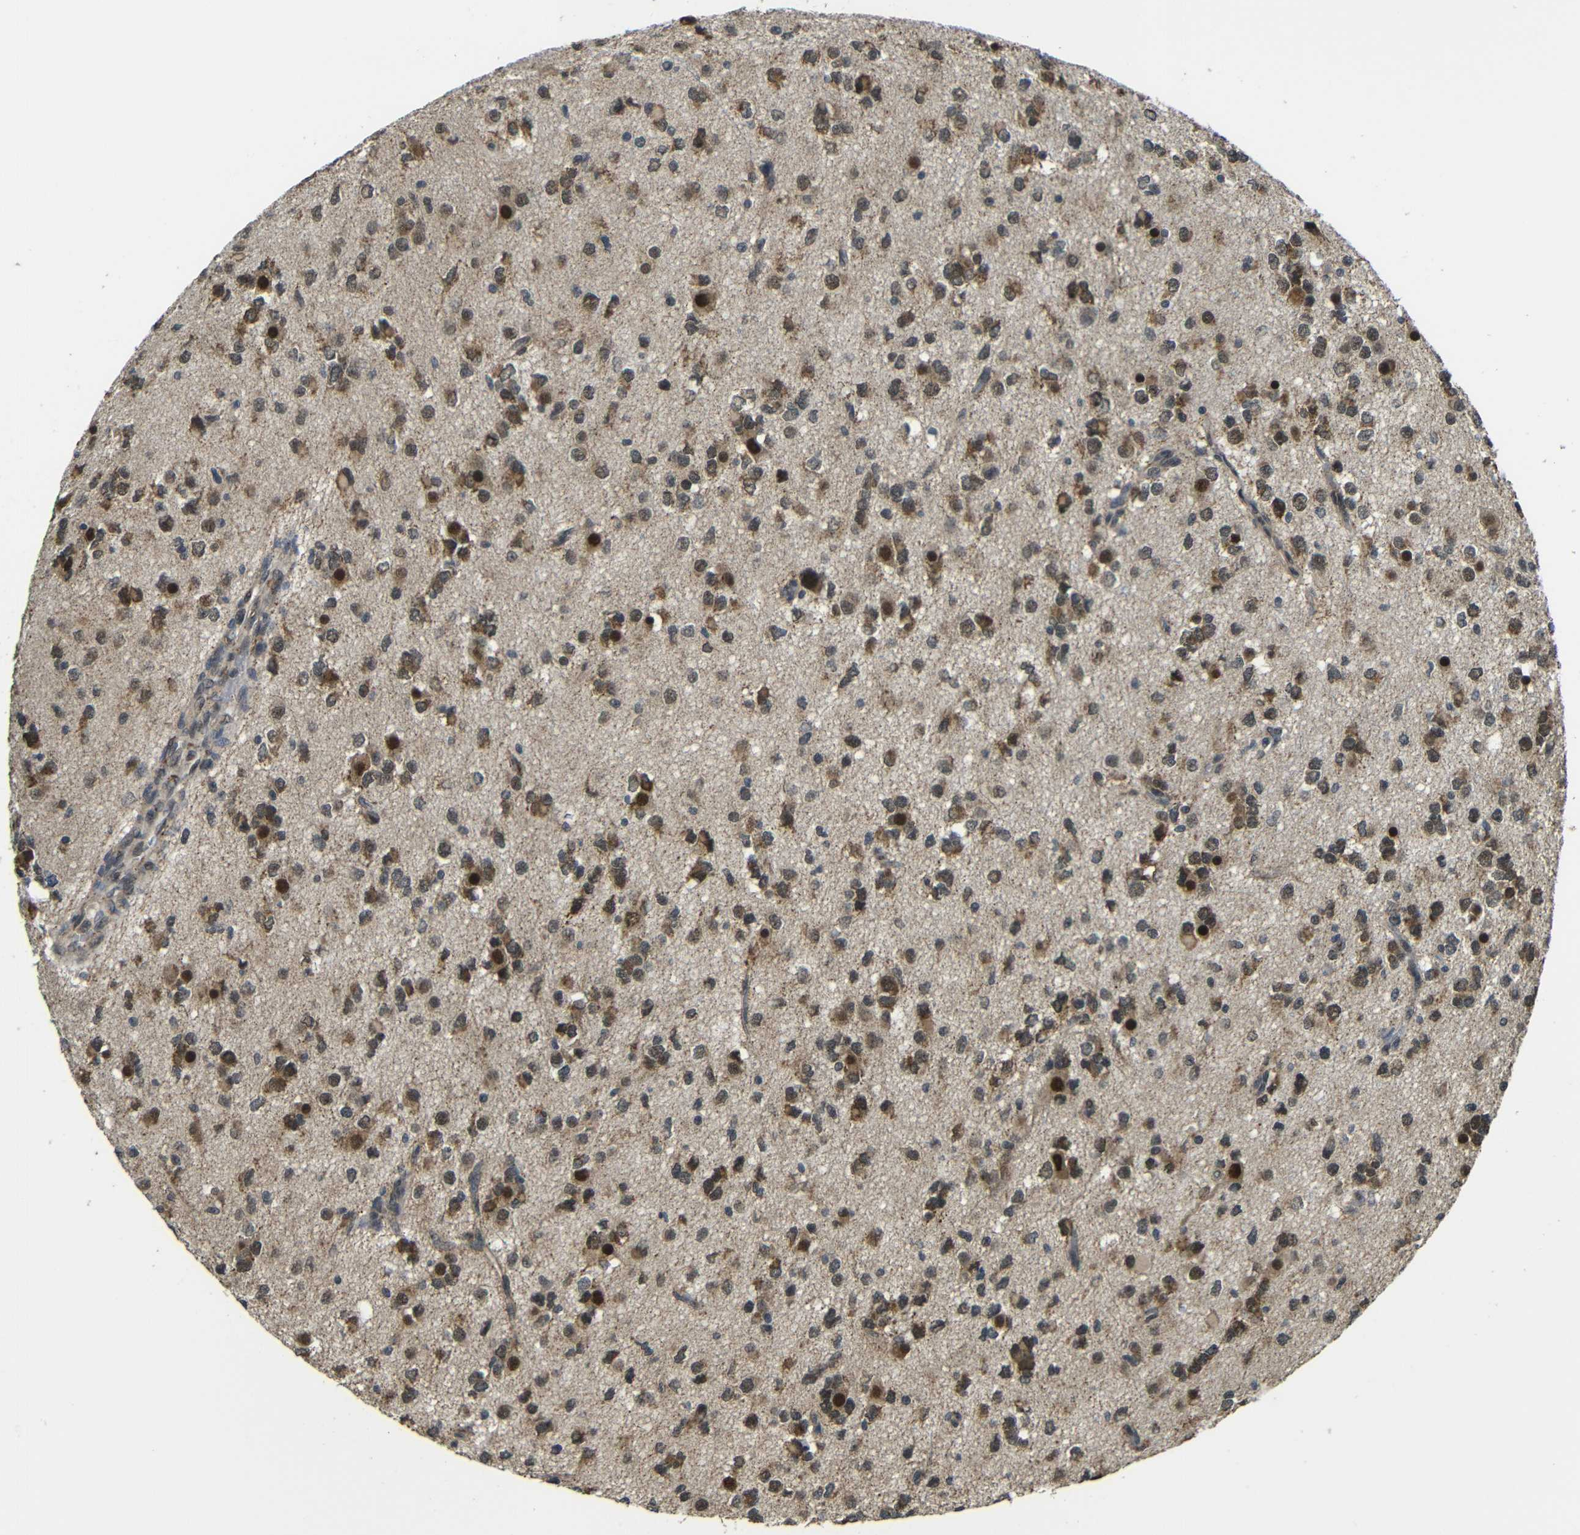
{"staining": {"intensity": "moderate", "quantity": ">75%", "location": "cytoplasmic/membranous,nuclear"}, "tissue": "glioma", "cell_type": "Tumor cells", "image_type": "cancer", "snomed": [{"axis": "morphology", "description": "Glioma, malignant, Low grade"}, {"axis": "topography", "description": "Brain"}], "caption": "Glioma stained with a protein marker displays moderate staining in tumor cells.", "gene": "FAM172A", "patient": {"sex": "male", "age": 42}}